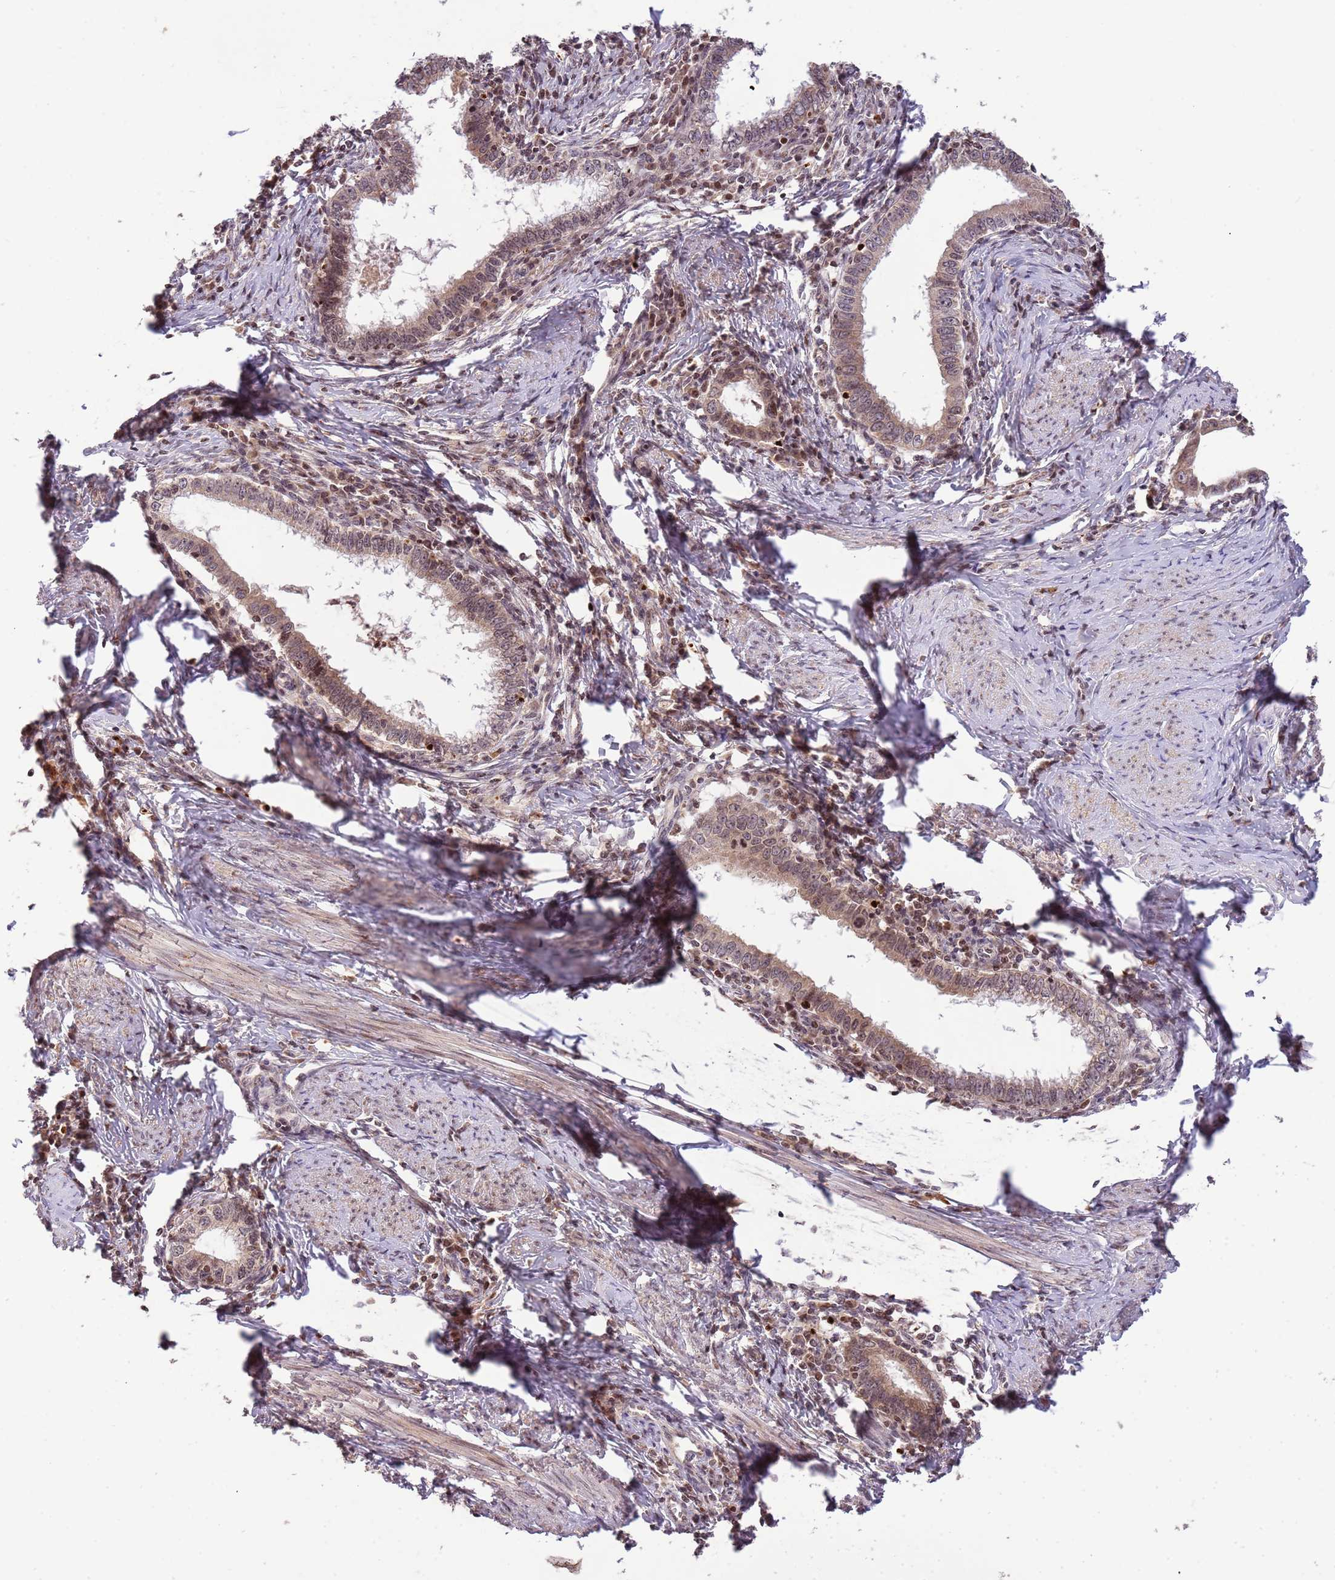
{"staining": {"intensity": "weak", "quantity": ">75%", "location": "cytoplasmic/membranous,nuclear"}, "tissue": "cervical cancer", "cell_type": "Tumor cells", "image_type": "cancer", "snomed": [{"axis": "morphology", "description": "Adenocarcinoma, NOS"}, {"axis": "topography", "description": "Cervix"}], "caption": "High-power microscopy captured an immunohistochemistry micrograph of adenocarcinoma (cervical), revealing weak cytoplasmic/membranous and nuclear staining in approximately >75% of tumor cells. Ihc stains the protein of interest in brown and the nuclei are stained blue.", "gene": "SAMSN1", "patient": {"sex": "female", "age": 36}}